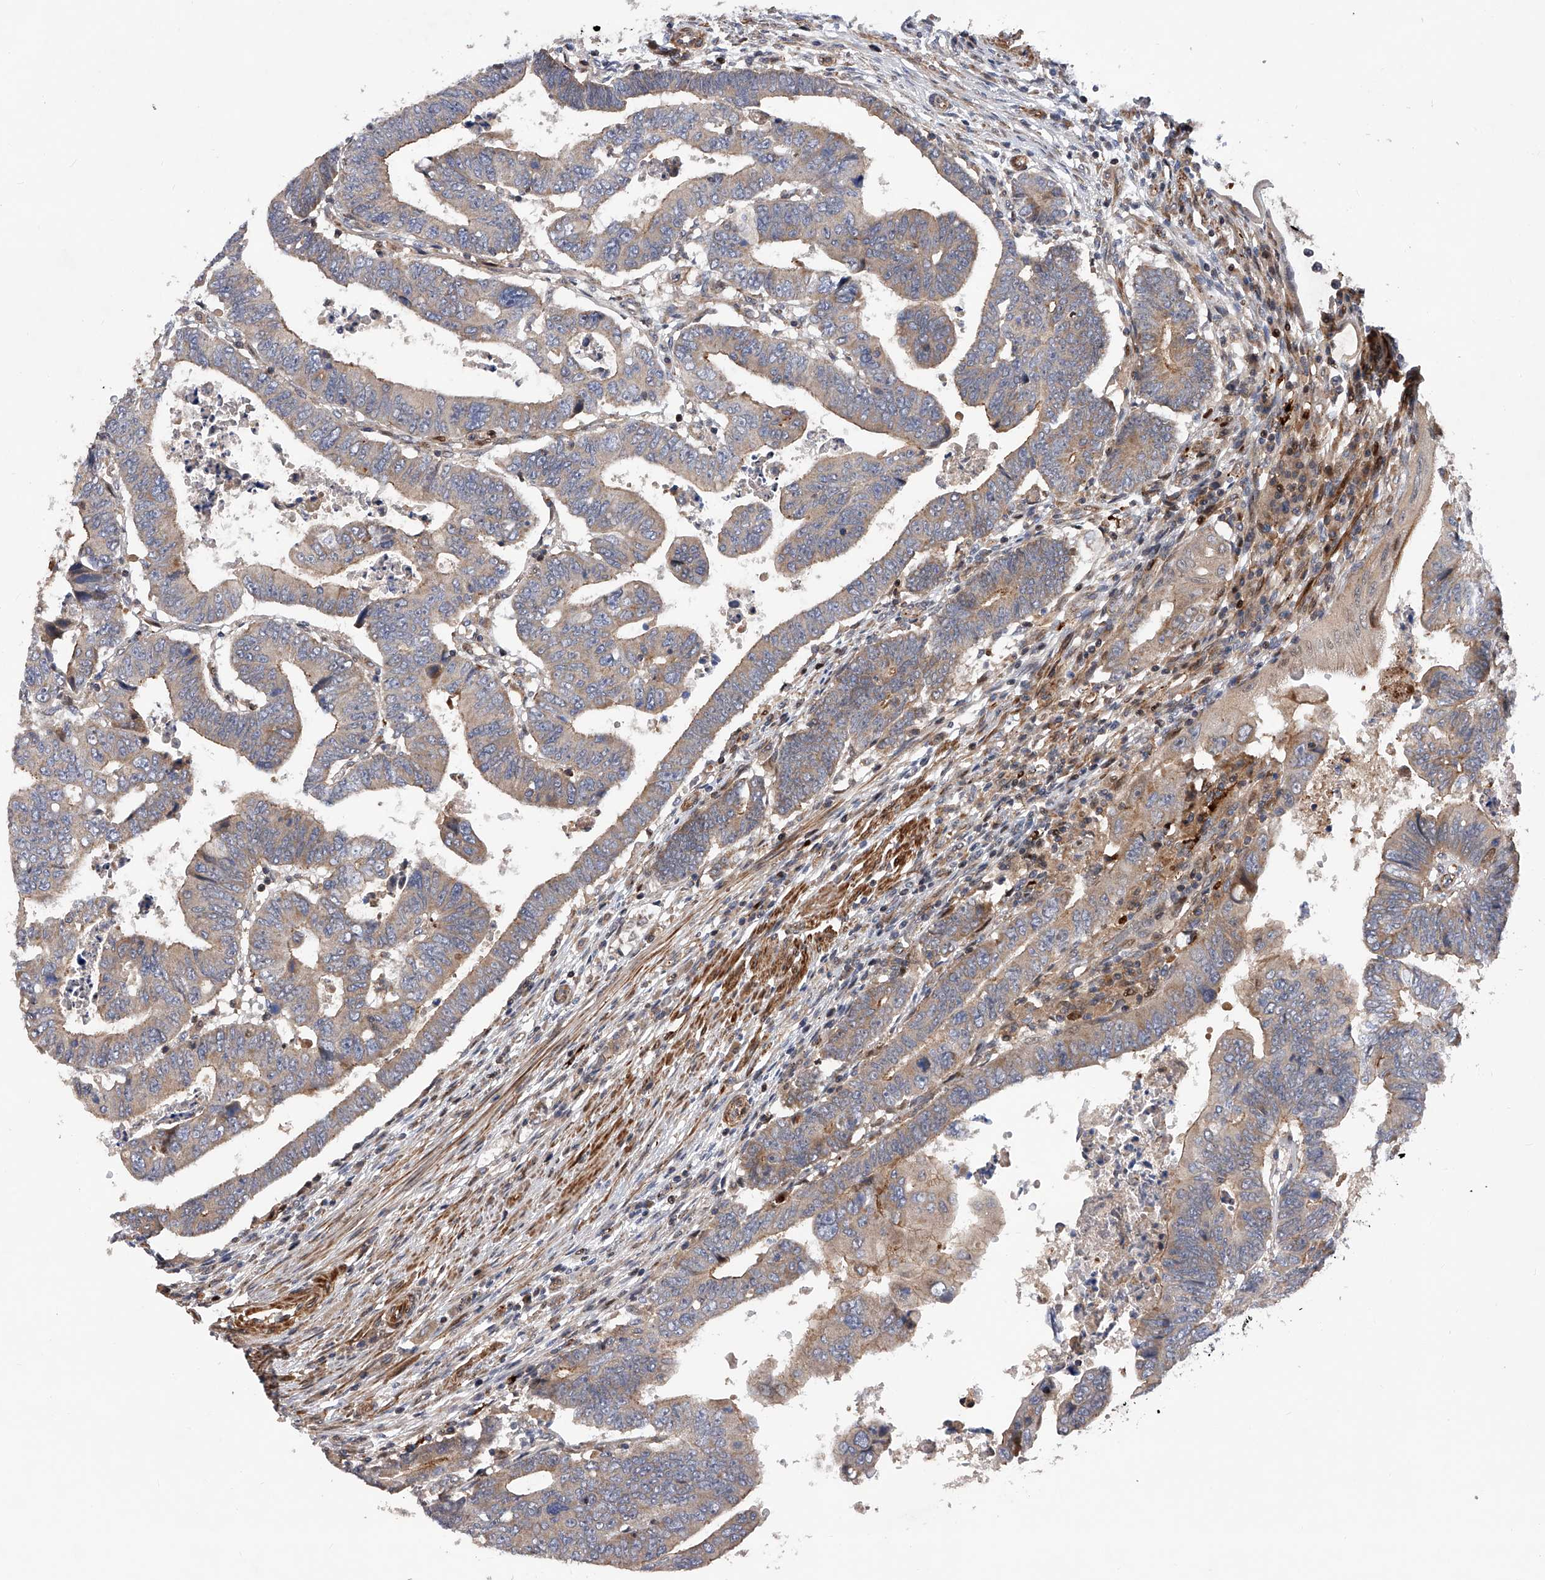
{"staining": {"intensity": "weak", "quantity": "<25%", "location": "cytoplasmic/membranous"}, "tissue": "colorectal cancer", "cell_type": "Tumor cells", "image_type": "cancer", "snomed": [{"axis": "morphology", "description": "Normal tissue, NOS"}, {"axis": "morphology", "description": "Adenocarcinoma, NOS"}, {"axis": "topography", "description": "Rectum"}], "caption": "This is a micrograph of immunohistochemistry (IHC) staining of adenocarcinoma (colorectal), which shows no positivity in tumor cells. (DAB immunohistochemistry visualized using brightfield microscopy, high magnification).", "gene": "PDSS2", "patient": {"sex": "female", "age": 65}}